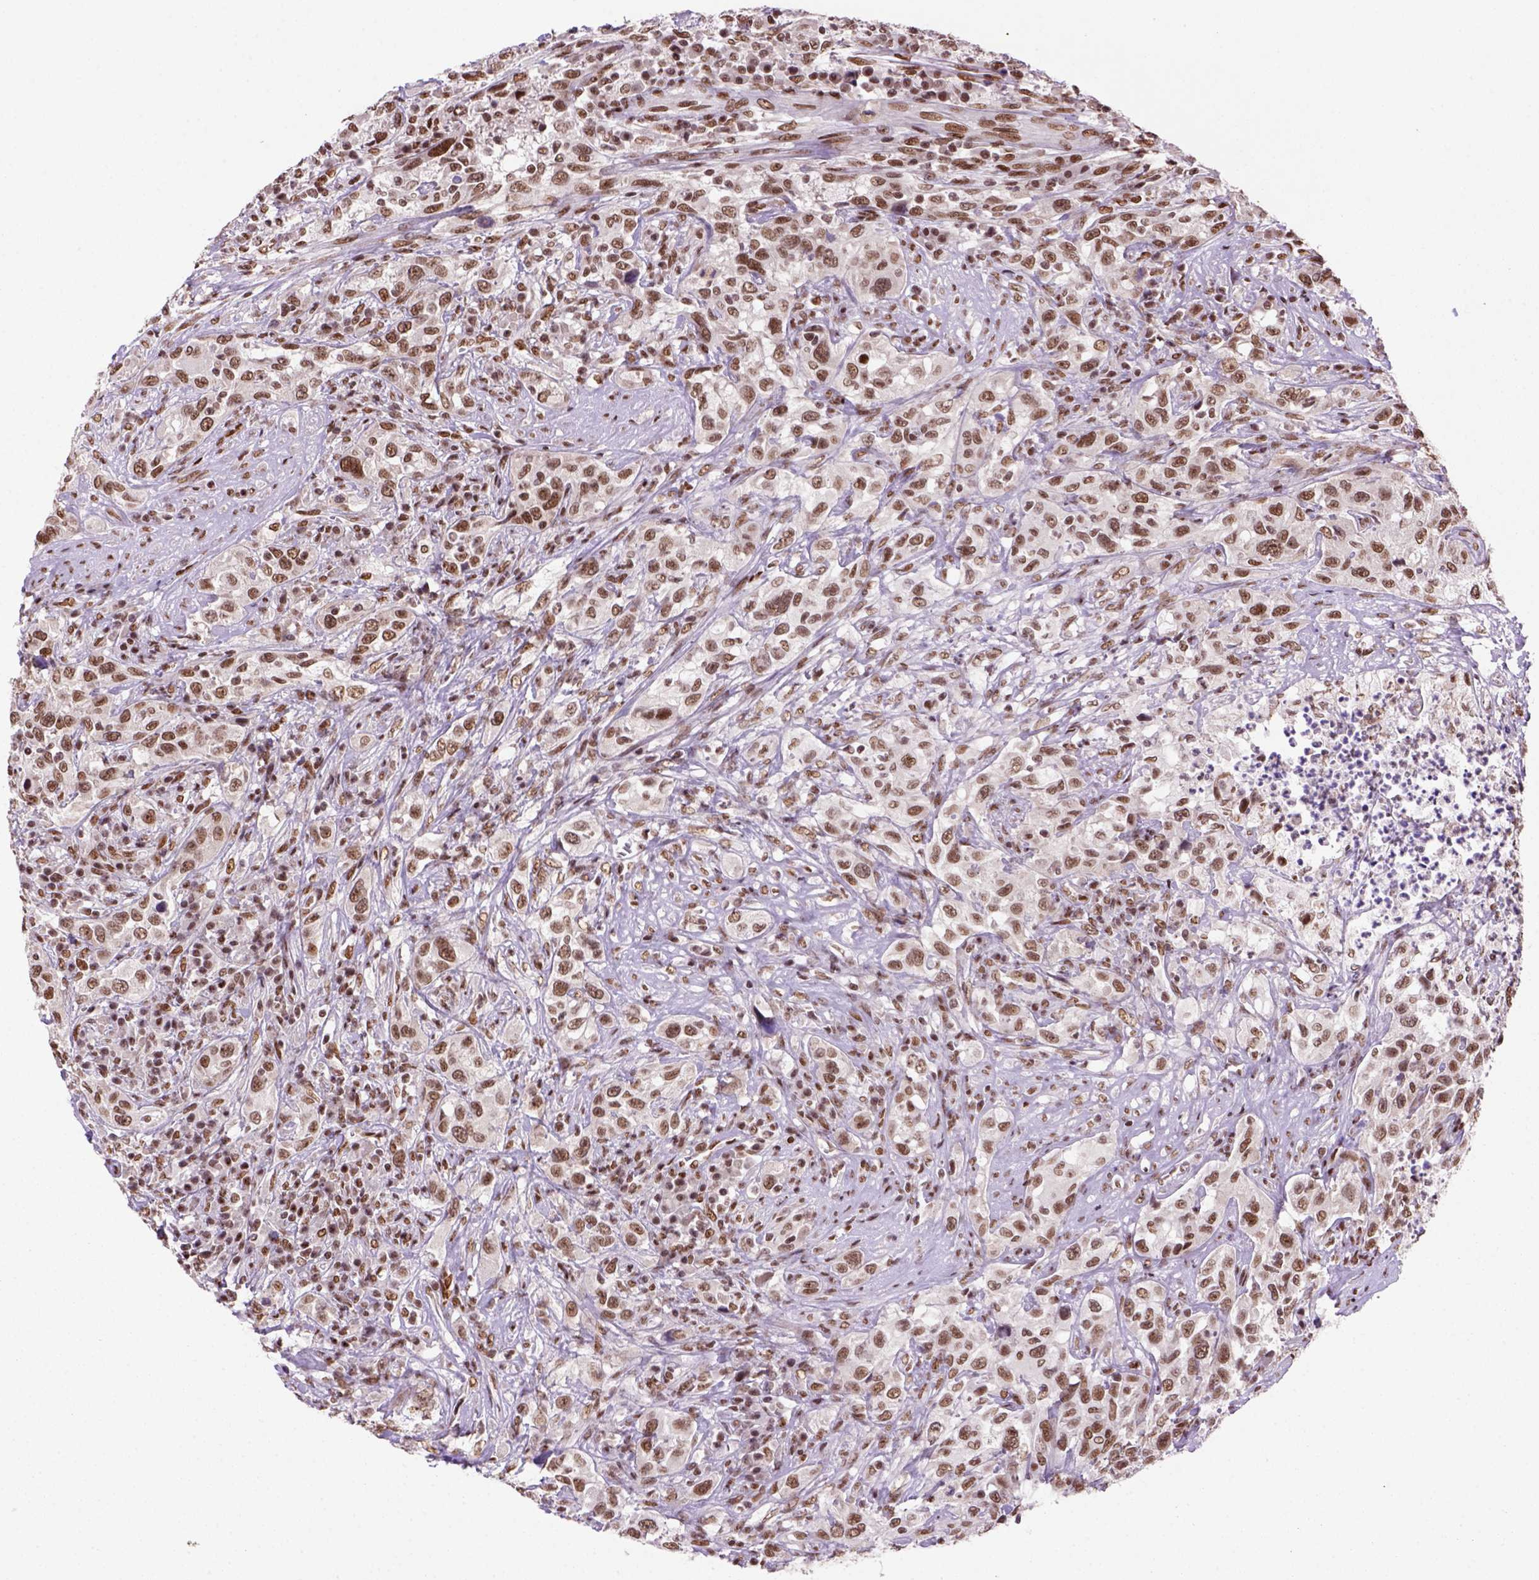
{"staining": {"intensity": "moderate", "quantity": ">75%", "location": "nuclear"}, "tissue": "urothelial cancer", "cell_type": "Tumor cells", "image_type": "cancer", "snomed": [{"axis": "morphology", "description": "Urothelial carcinoma, NOS"}, {"axis": "morphology", "description": "Urothelial carcinoma, High grade"}, {"axis": "topography", "description": "Urinary bladder"}], "caption": "An IHC micrograph of neoplastic tissue is shown. Protein staining in brown labels moderate nuclear positivity in transitional cell carcinoma within tumor cells. (brown staining indicates protein expression, while blue staining denotes nuclei).", "gene": "NSMCE2", "patient": {"sex": "female", "age": 64}}